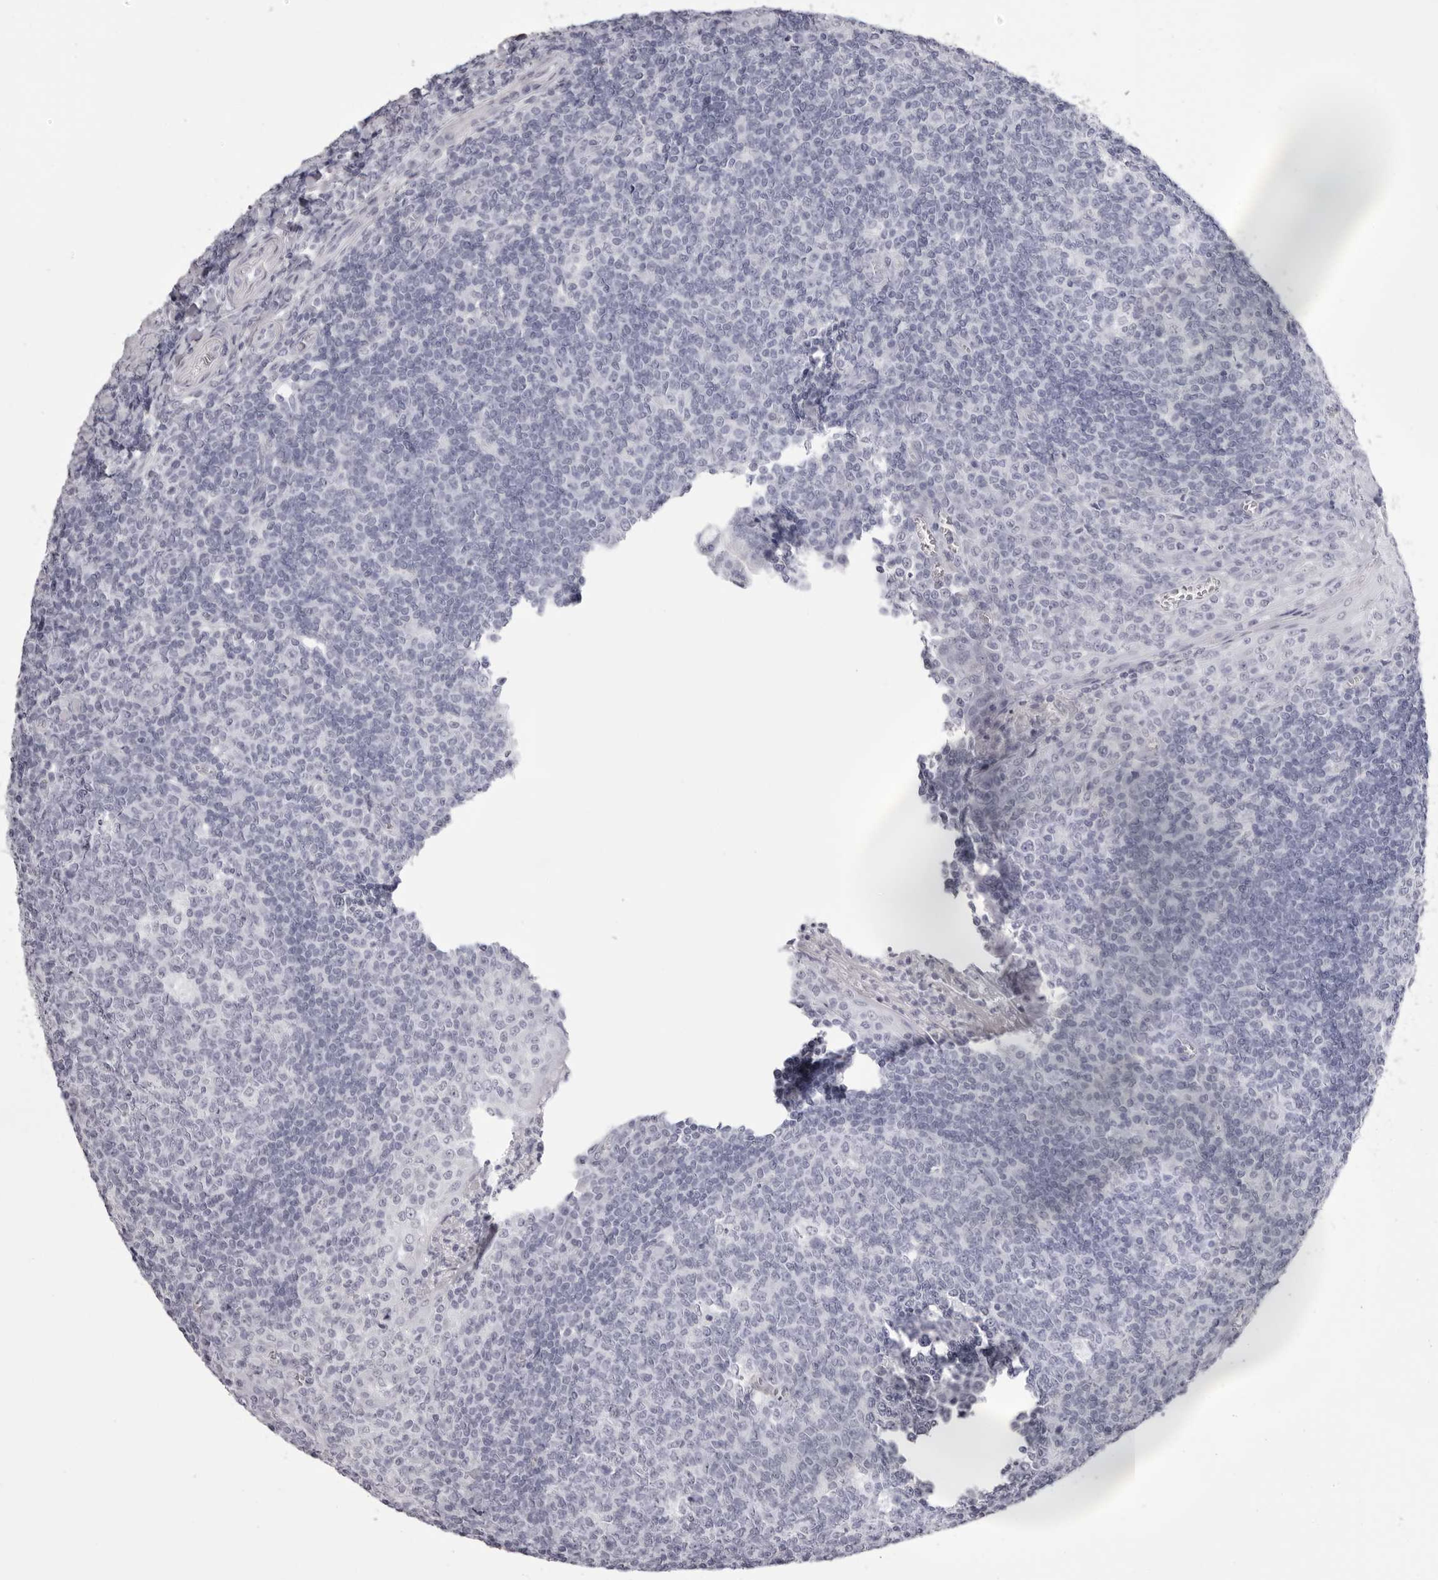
{"staining": {"intensity": "negative", "quantity": "none", "location": "none"}, "tissue": "tonsil", "cell_type": "Germinal center cells", "image_type": "normal", "snomed": [{"axis": "morphology", "description": "Normal tissue, NOS"}, {"axis": "topography", "description": "Tonsil"}], "caption": "A high-resolution photomicrograph shows immunohistochemistry (IHC) staining of benign tonsil, which shows no significant expression in germinal center cells. (Stains: DAB (3,3'-diaminobenzidine) immunohistochemistry (IHC) with hematoxylin counter stain, Microscopy: brightfield microscopy at high magnification).", "gene": "TMOD4", "patient": {"sex": "female", "age": 19}}